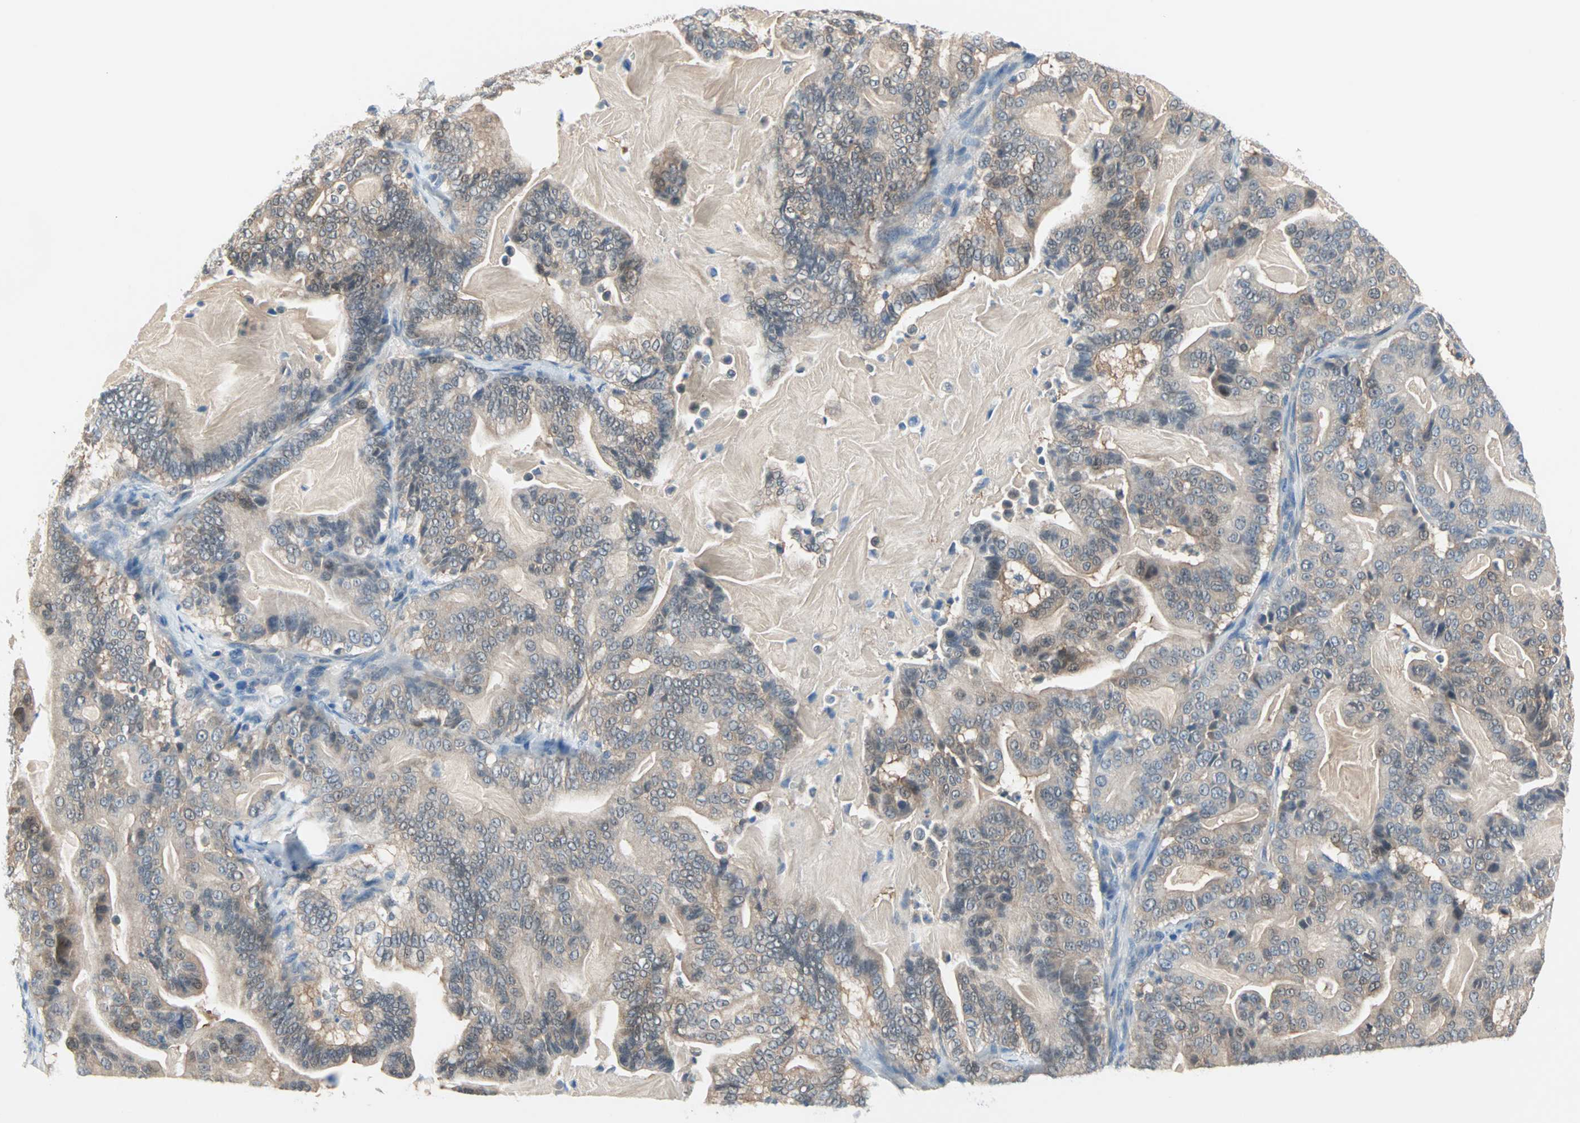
{"staining": {"intensity": "weak", "quantity": ">75%", "location": "cytoplasmic/membranous"}, "tissue": "pancreatic cancer", "cell_type": "Tumor cells", "image_type": "cancer", "snomed": [{"axis": "morphology", "description": "Adenocarcinoma, NOS"}, {"axis": "topography", "description": "Pancreas"}], "caption": "Pancreatic adenocarcinoma stained for a protein reveals weak cytoplasmic/membranous positivity in tumor cells. The protein is shown in brown color, while the nuclei are stained blue.", "gene": "MPI", "patient": {"sex": "male", "age": 63}}